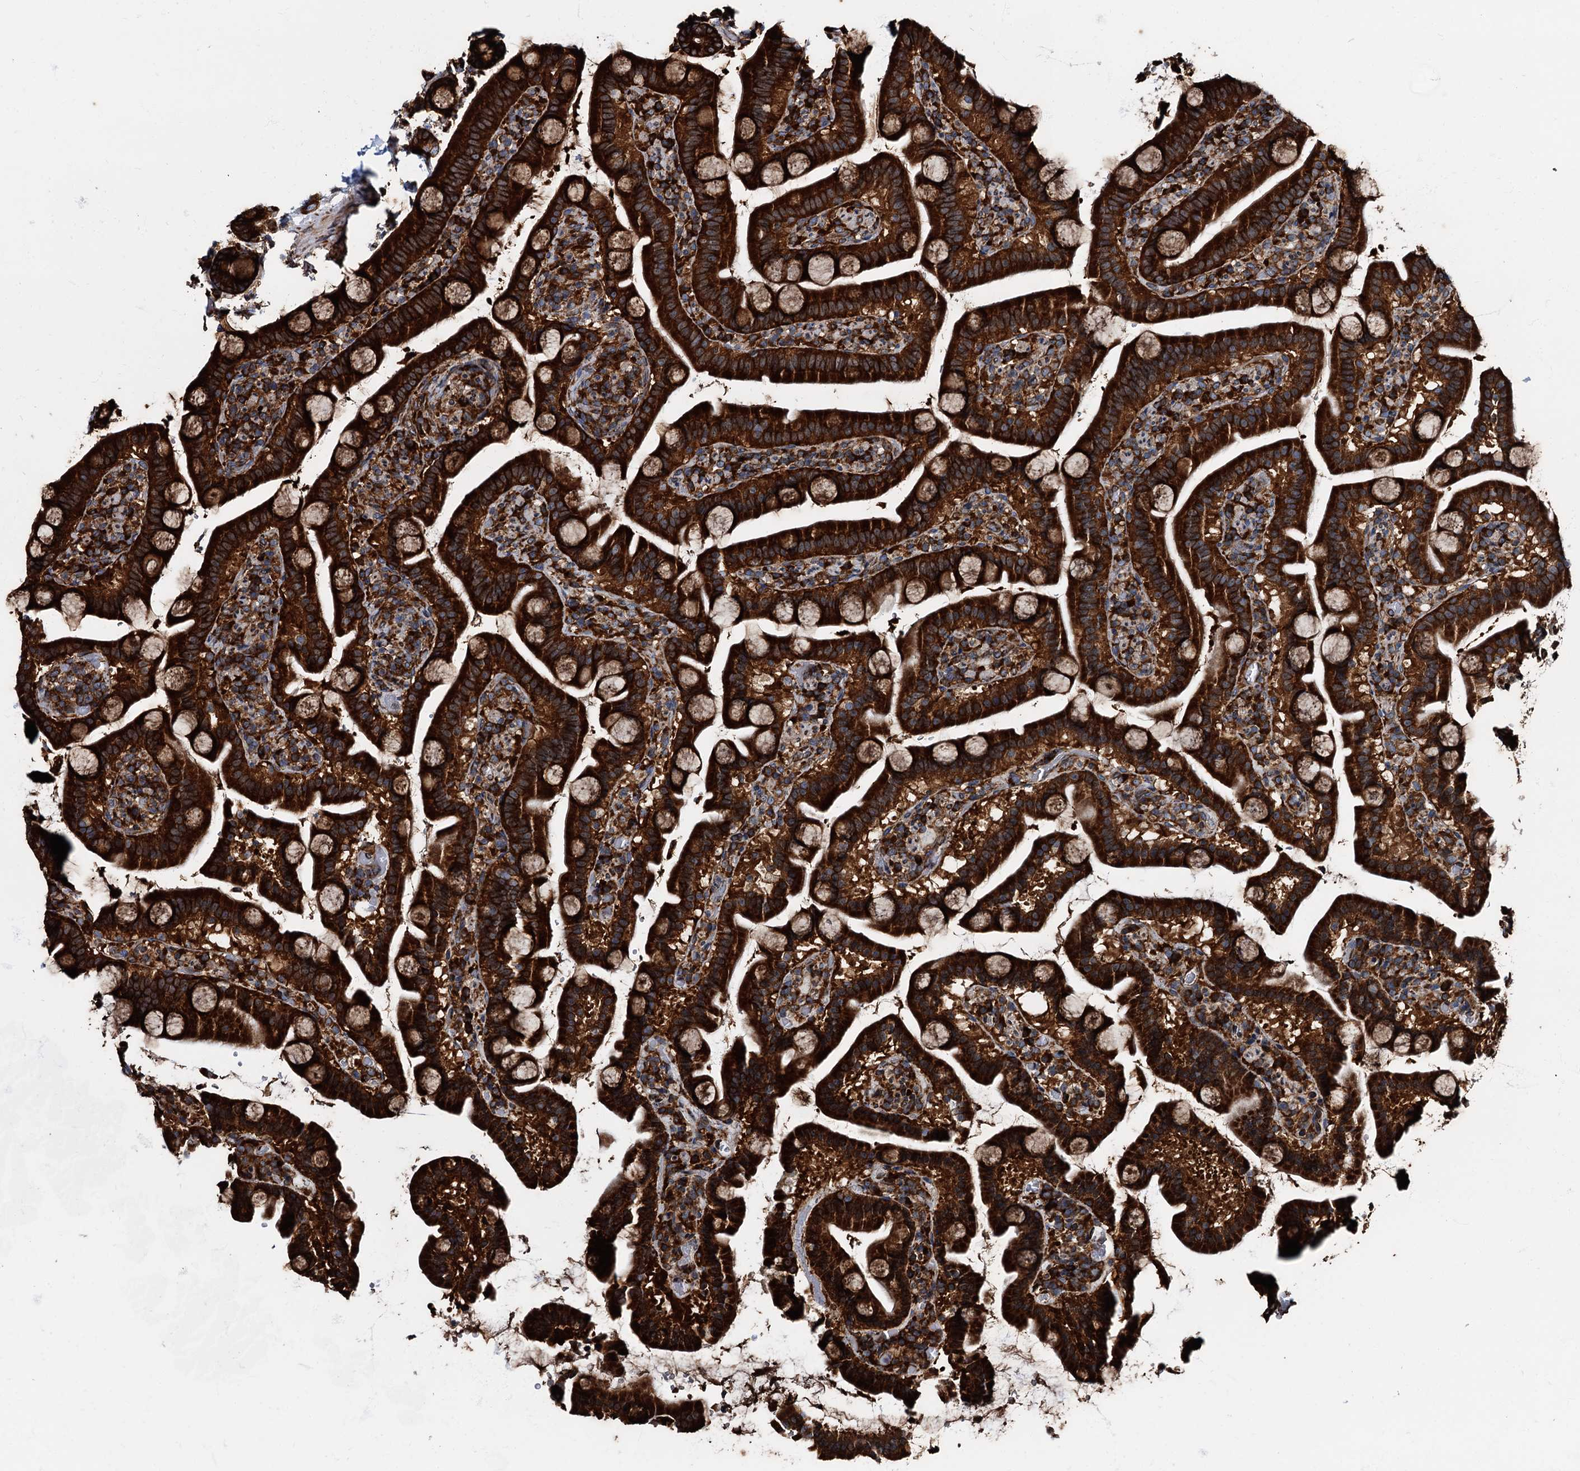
{"staining": {"intensity": "strong", "quantity": ">75%", "location": "cytoplasmic/membranous"}, "tissue": "duodenum", "cell_type": "Glandular cells", "image_type": "normal", "snomed": [{"axis": "morphology", "description": "Normal tissue, NOS"}, {"axis": "topography", "description": "Duodenum"}], "caption": "High-magnification brightfield microscopy of unremarkable duodenum stained with DAB (3,3'-diaminobenzidine) (brown) and counterstained with hematoxylin (blue). glandular cells exhibit strong cytoplasmic/membranous positivity is seen in approximately>75% of cells. (brown staining indicates protein expression, while blue staining denotes nuclei).", "gene": "ATP2C1", "patient": {"sex": "male", "age": 55}}